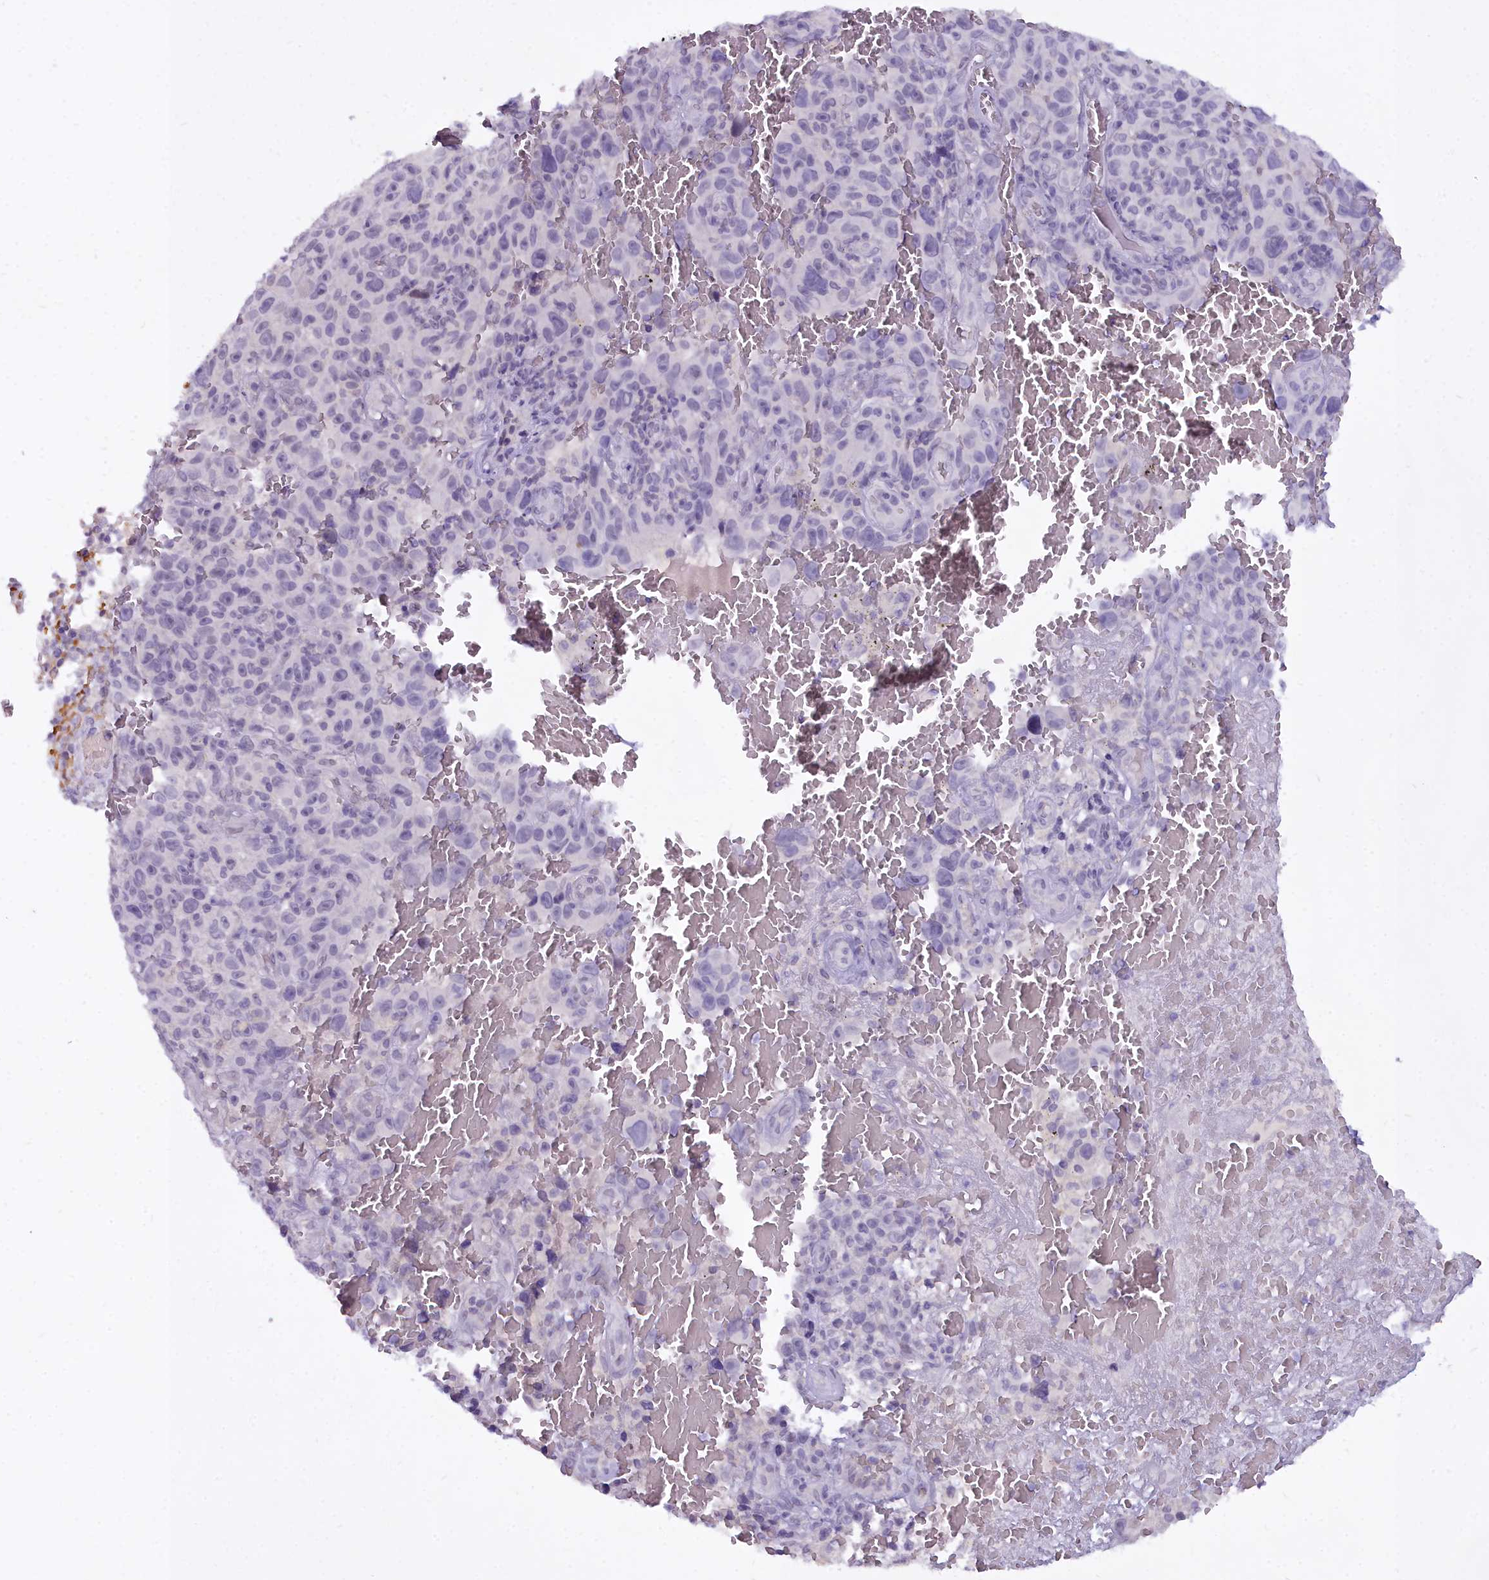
{"staining": {"intensity": "negative", "quantity": "none", "location": "none"}, "tissue": "melanoma", "cell_type": "Tumor cells", "image_type": "cancer", "snomed": [{"axis": "morphology", "description": "Malignant melanoma, NOS"}, {"axis": "topography", "description": "Skin"}], "caption": "The photomicrograph shows no significant staining in tumor cells of malignant melanoma. Brightfield microscopy of immunohistochemistry (IHC) stained with DAB (brown) and hematoxylin (blue), captured at high magnification.", "gene": "OSTN", "patient": {"sex": "female", "age": 82}}